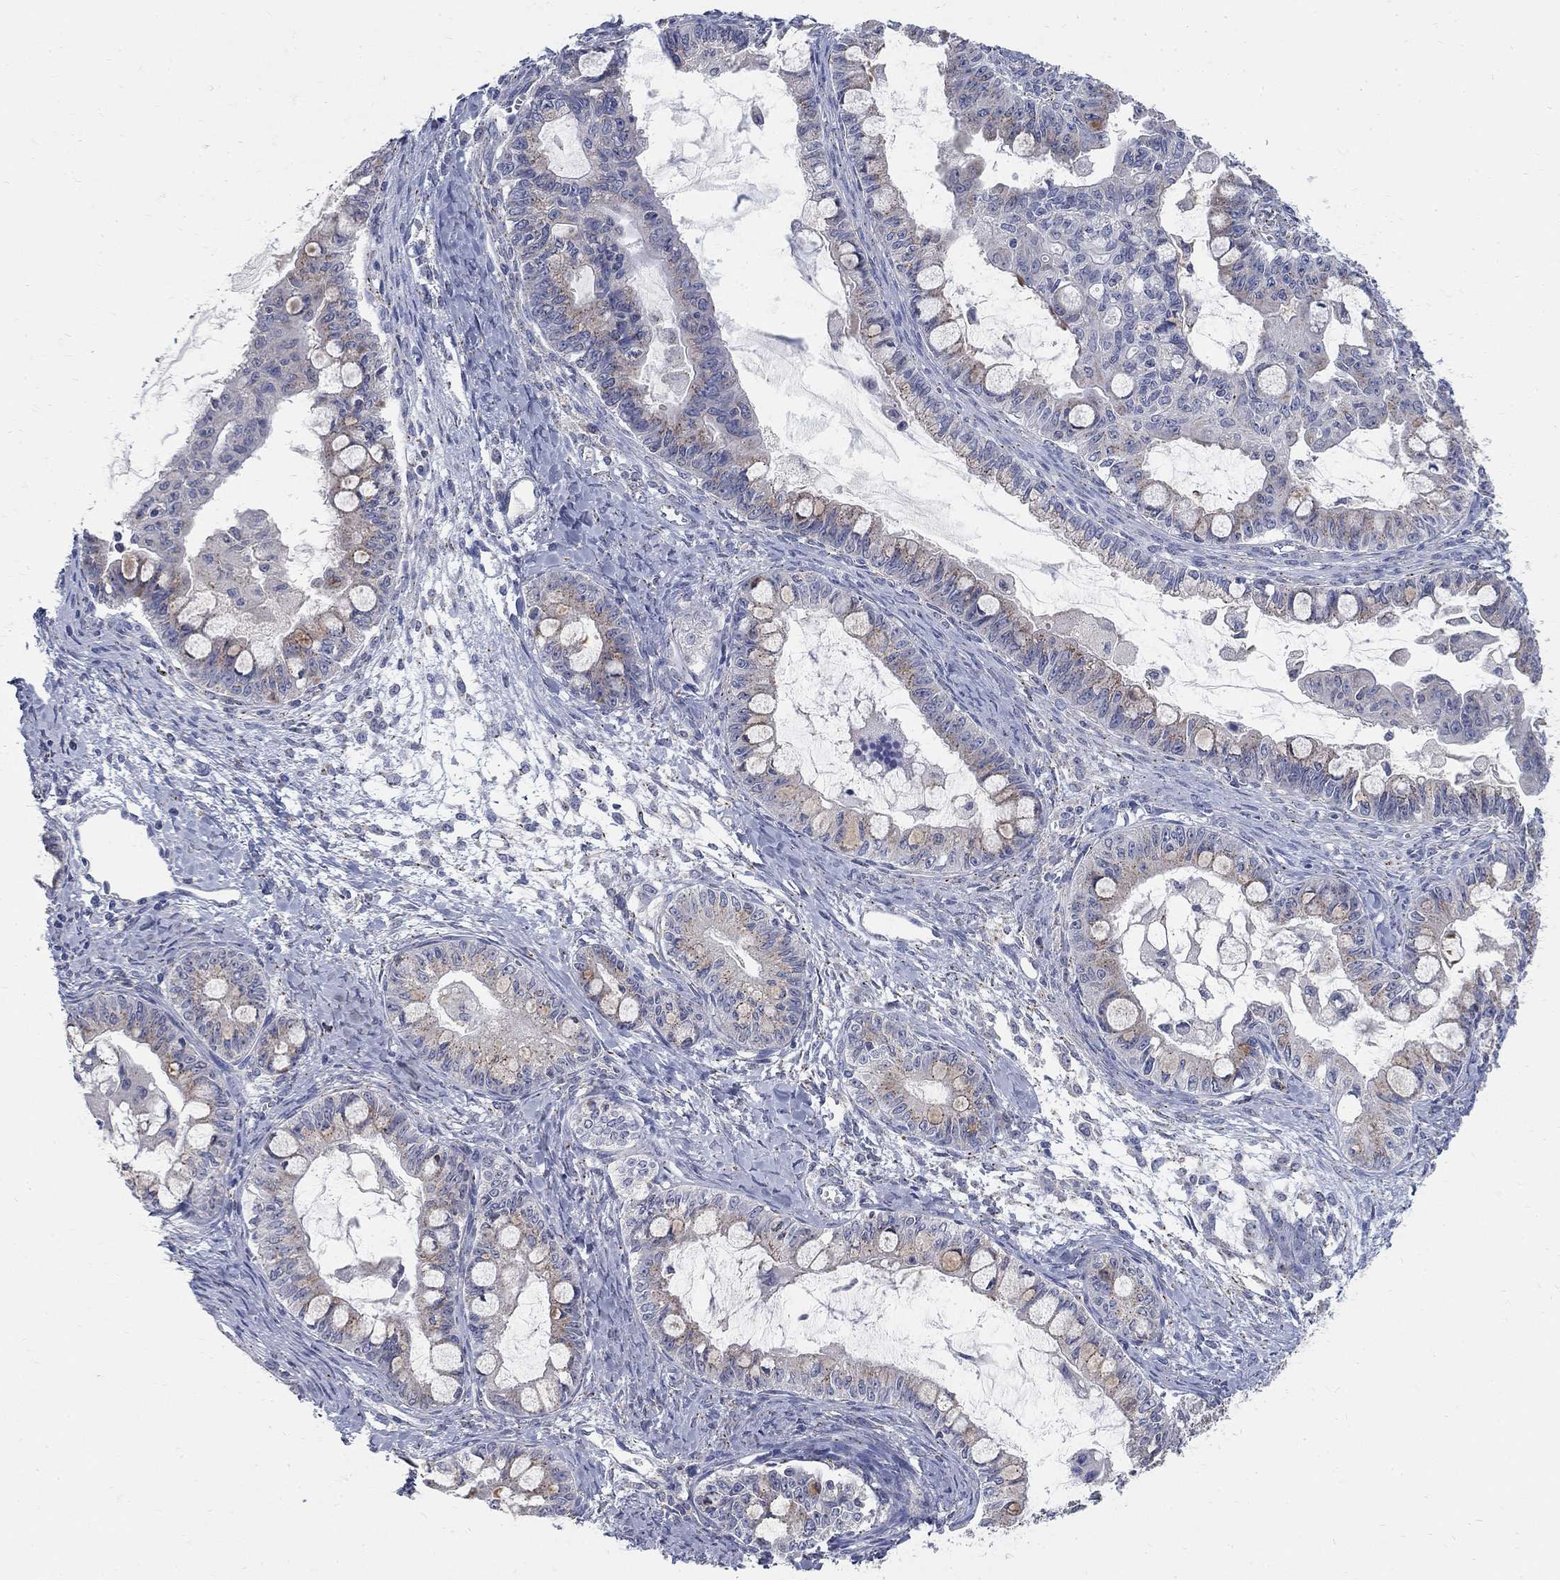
{"staining": {"intensity": "moderate", "quantity": "<25%", "location": "cytoplasmic/membranous"}, "tissue": "ovarian cancer", "cell_type": "Tumor cells", "image_type": "cancer", "snomed": [{"axis": "morphology", "description": "Cystadenocarcinoma, mucinous, NOS"}, {"axis": "topography", "description": "Ovary"}], "caption": "Moderate cytoplasmic/membranous protein expression is seen in about <25% of tumor cells in ovarian cancer.", "gene": "PANK3", "patient": {"sex": "female", "age": 63}}